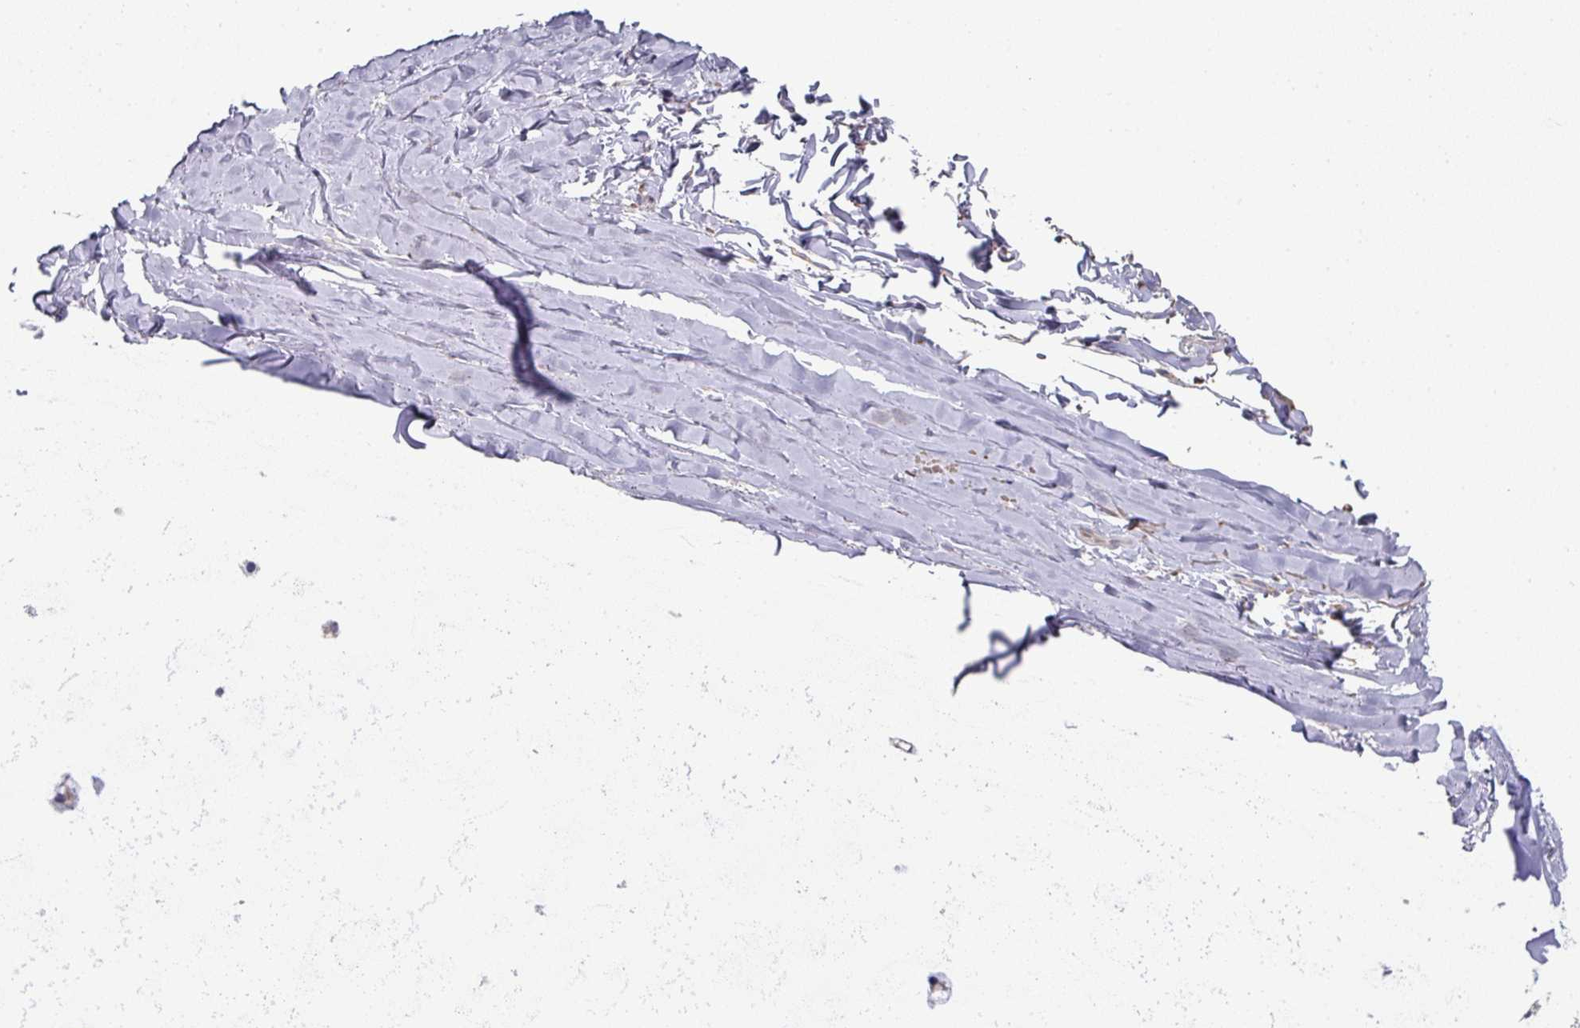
{"staining": {"intensity": "negative", "quantity": "none", "location": "none"}, "tissue": "adipose tissue", "cell_type": "Adipocytes", "image_type": "normal", "snomed": [{"axis": "morphology", "description": "Normal tissue, NOS"}, {"axis": "topography", "description": "Cartilage tissue"}, {"axis": "topography", "description": "Nasopharynx"}, {"axis": "topography", "description": "Thyroid gland"}], "caption": "This is a micrograph of IHC staining of unremarkable adipose tissue, which shows no expression in adipocytes. (Stains: DAB immunohistochemistry (IHC) with hematoxylin counter stain, Microscopy: brightfield microscopy at high magnification).", "gene": "PYROXD2", "patient": {"sex": "male", "age": 63}}